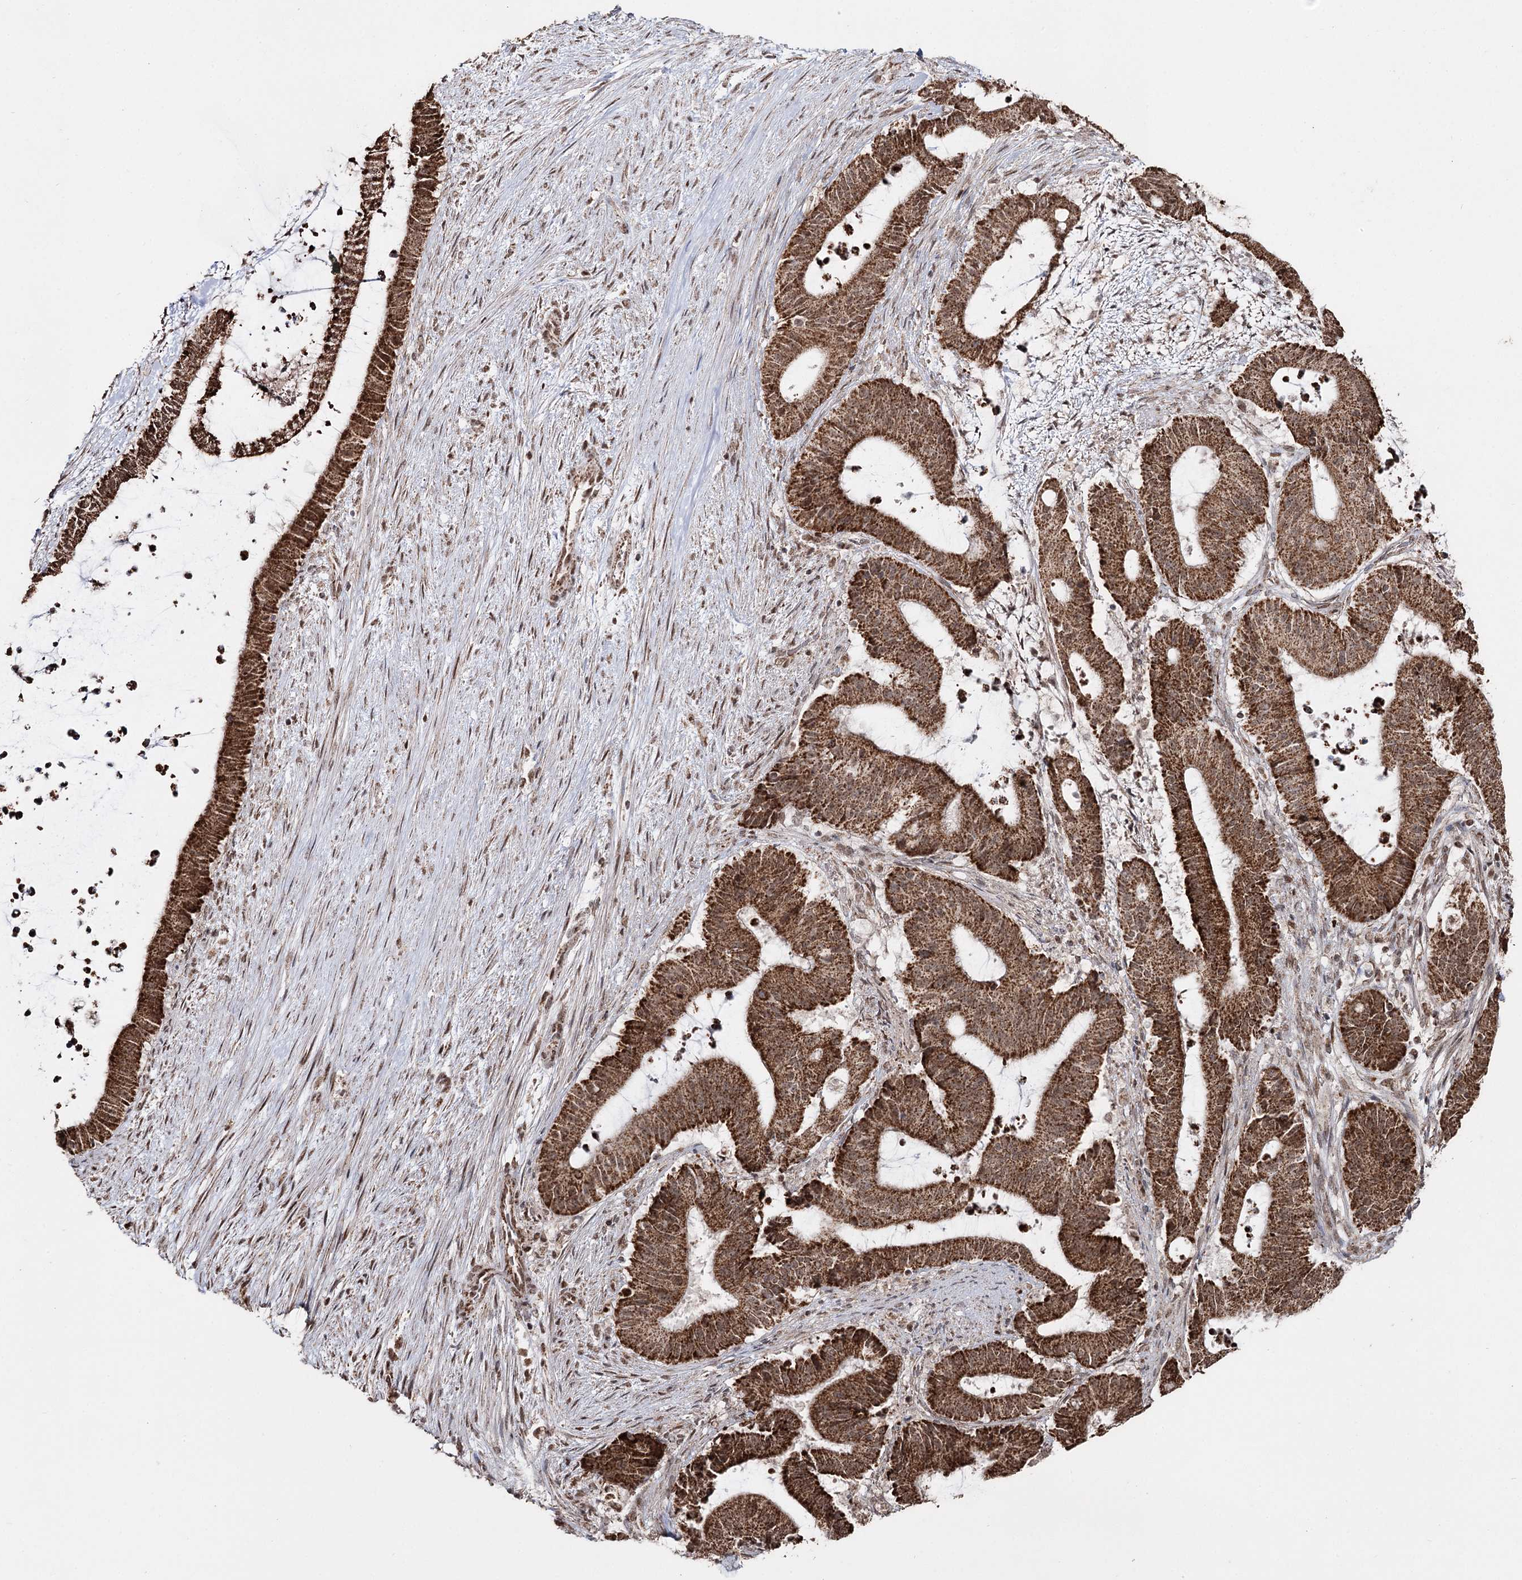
{"staining": {"intensity": "strong", "quantity": ">75%", "location": "cytoplasmic/membranous,nuclear"}, "tissue": "liver cancer", "cell_type": "Tumor cells", "image_type": "cancer", "snomed": [{"axis": "morphology", "description": "Normal tissue, NOS"}, {"axis": "morphology", "description": "Cholangiocarcinoma"}, {"axis": "topography", "description": "Liver"}, {"axis": "topography", "description": "Peripheral nerve tissue"}], "caption": "This is an image of IHC staining of liver cancer, which shows strong staining in the cytoplasmic/membranous and nuclear of tumor cells.", "gene": "PDHX", "patient": {"sex": "female", "age": 73}}